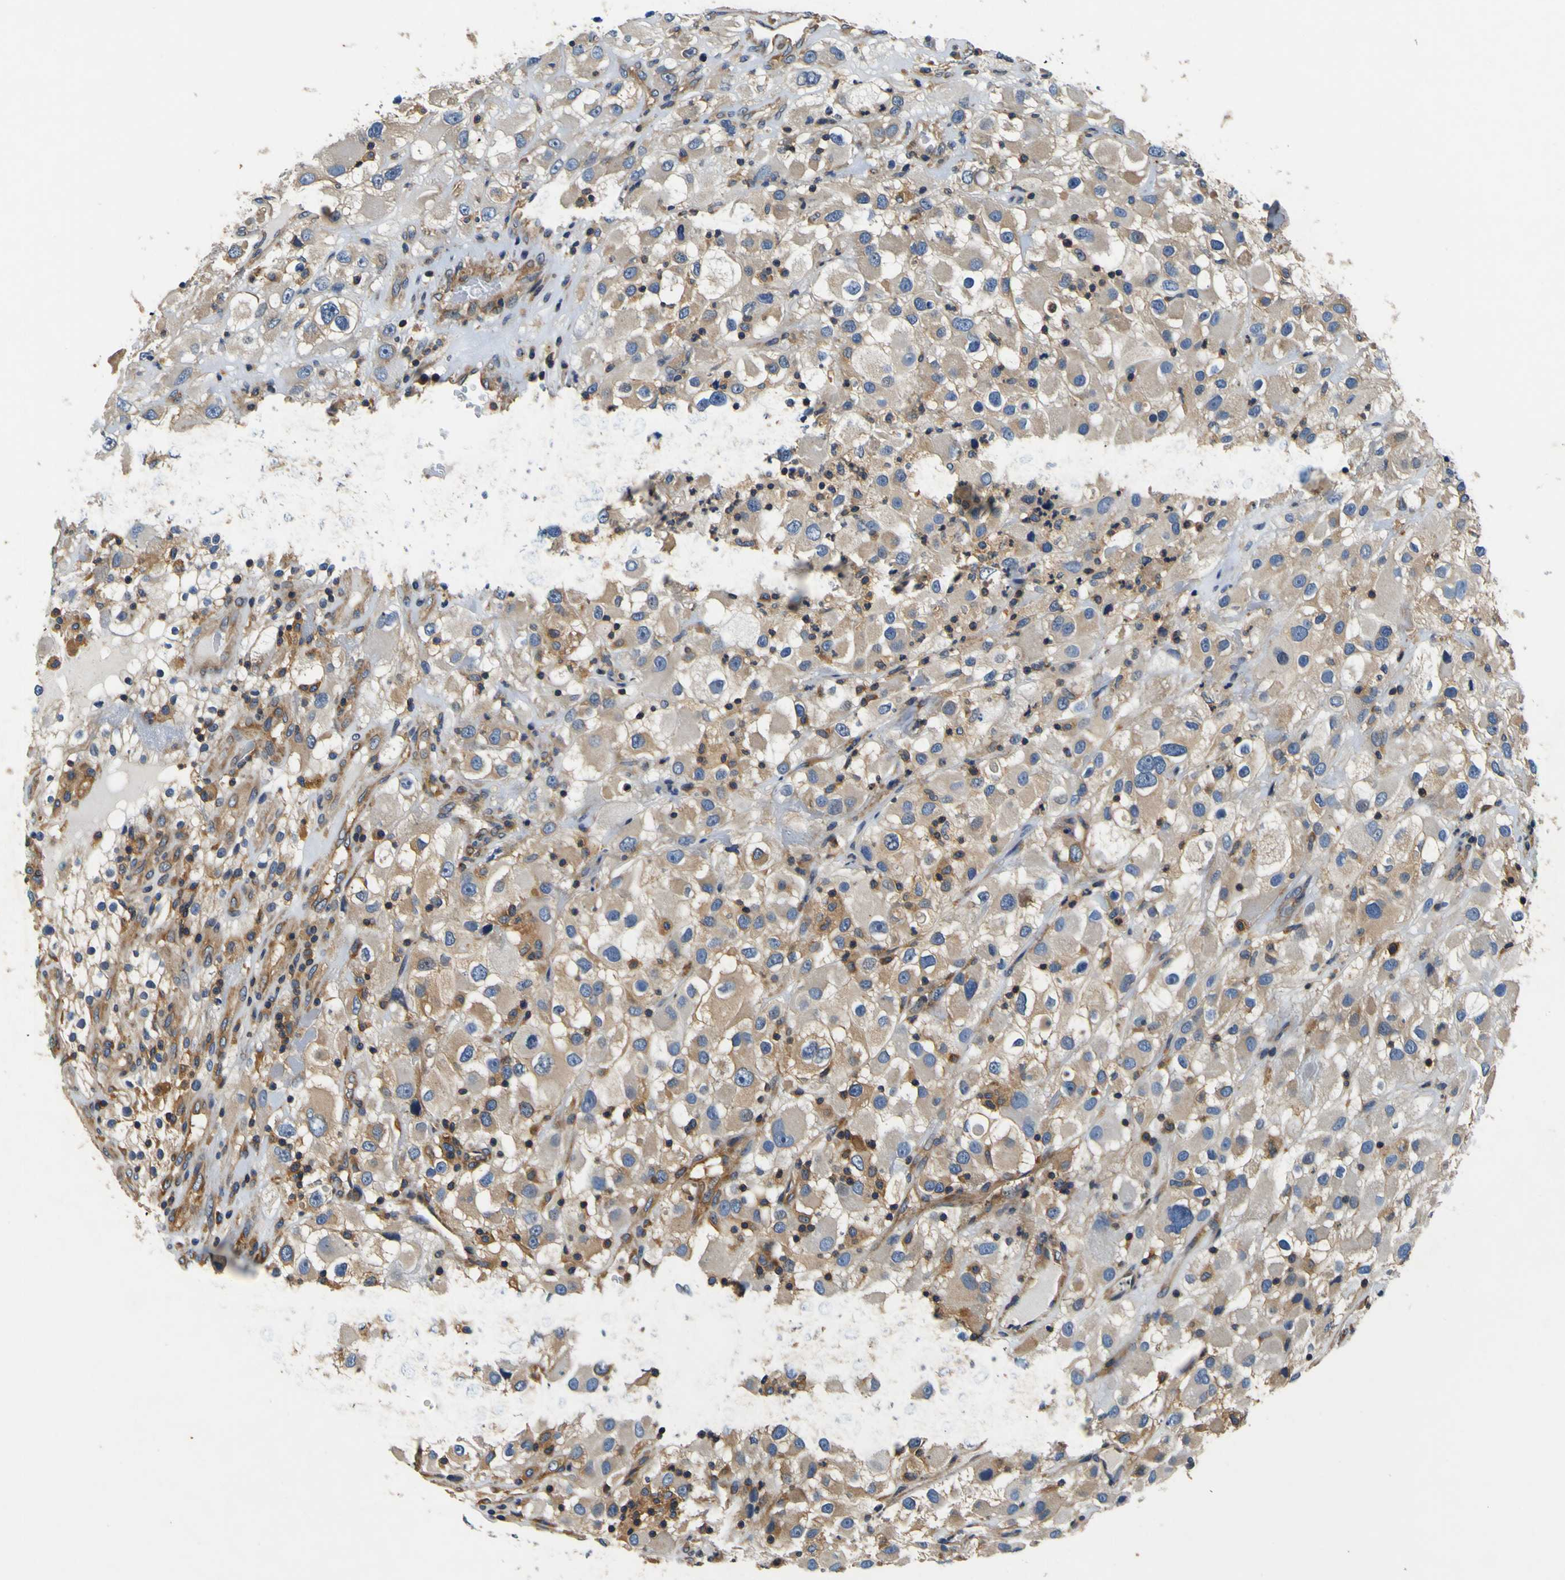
{"staining": {"intensity": "weak", "quantity": ">75%", "location": "cytoplasmic/membranous"}, "tissue": "renal cancer", "cell_type": "Tumor cells", "image_type": "cancer", "snomed": [{"axis": "morphology", "description": "Adenocarcinoma, NOS"}, {"axis": "topography", "description": "Kidney"}], "caption": "Renal adenocarcinoma stained with immunohistochemistry displays weak cytoplasmic/membranous expression in about >75% of tumor cells.", "gene": "CNR2", "patient": {"sex": "female", "age": 52}}